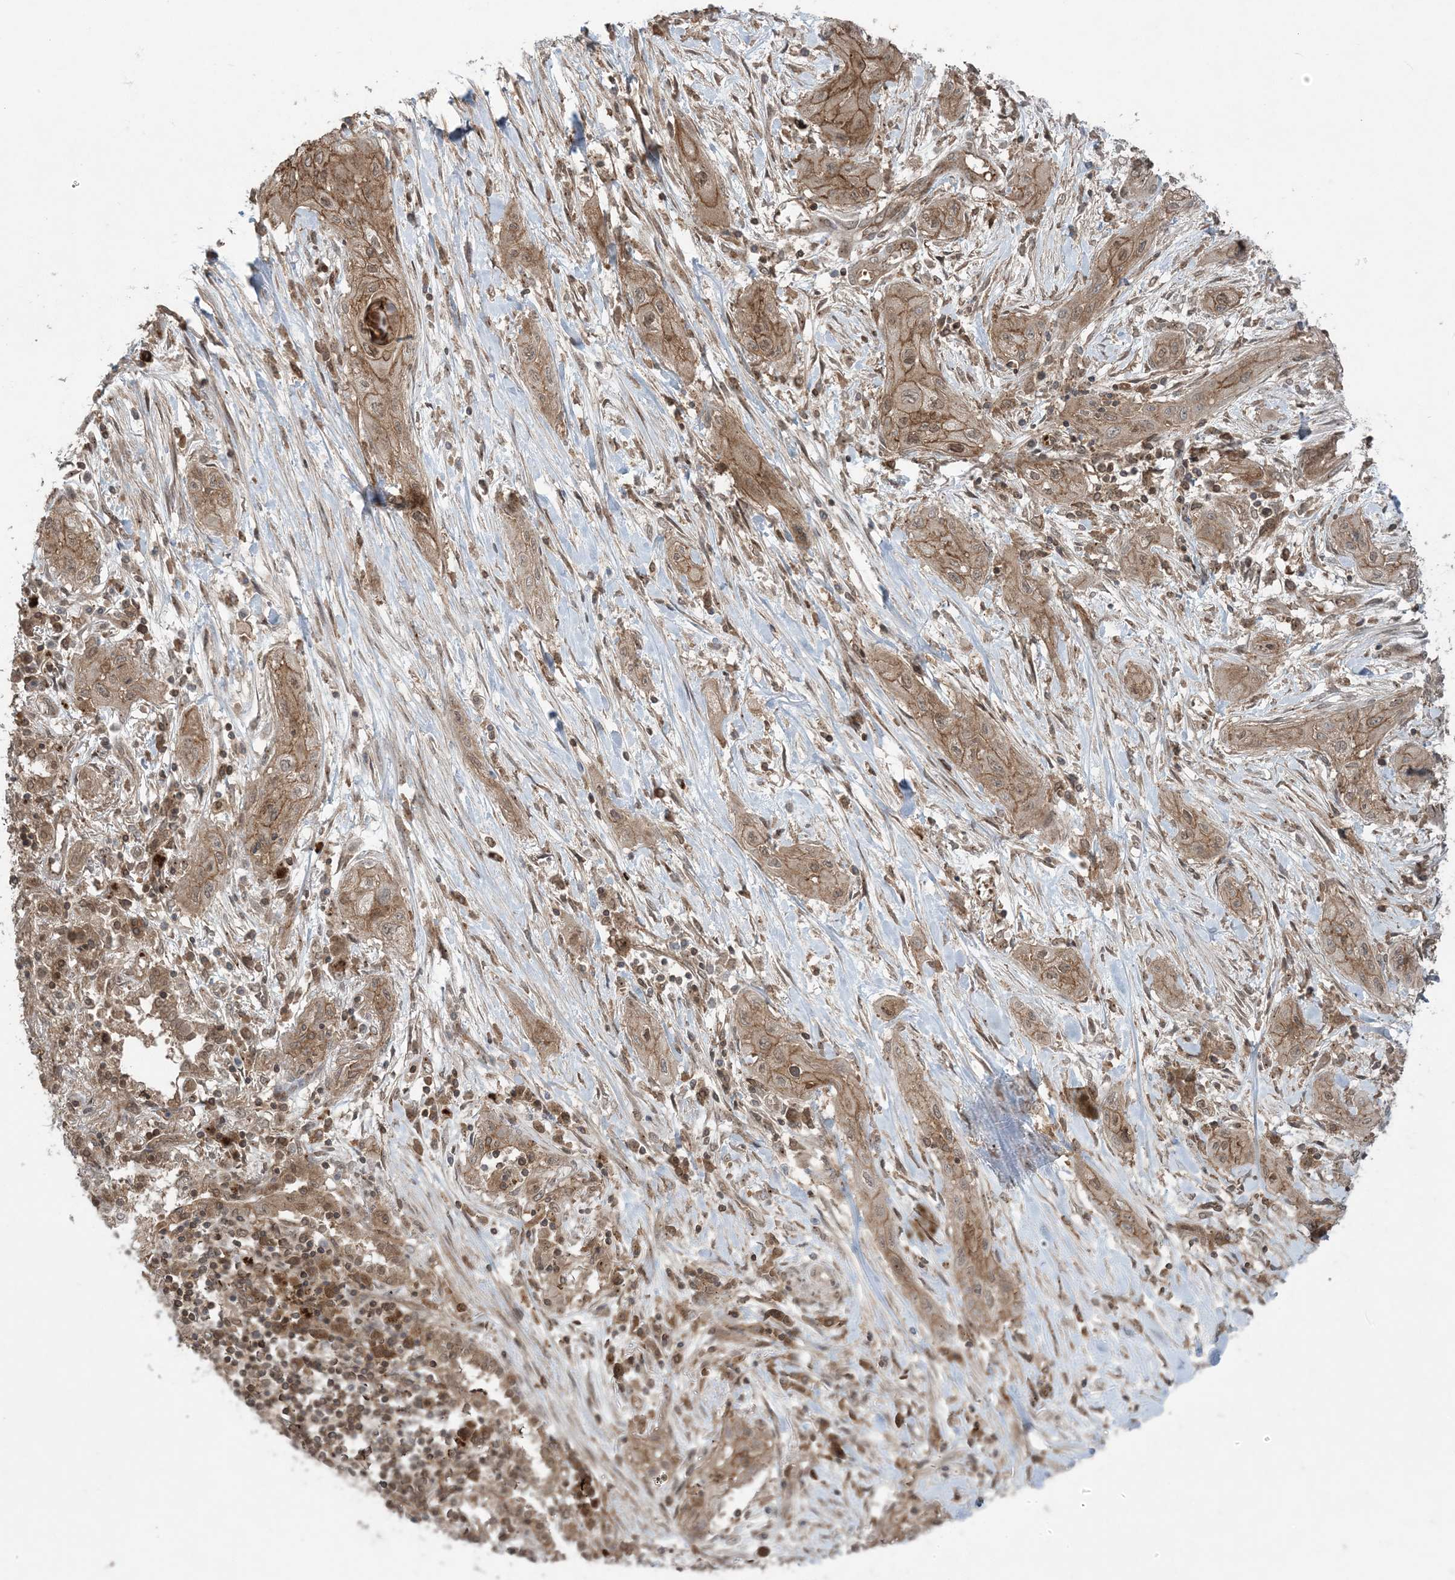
{"staining": {"intensity": "moderate", "quantity": ">75%", "location": "cytoplasmic/membranous"}, "tissue": "lung cancer", "cell_type": "Tumor cells", "image_type": "cancer", "snomed": [{"axis": "morphology", "description": "Squamous cell carcinoma, NOS"}, {"axis": "topography", "description": "Lung"}], "caption": "Immunohistochemical staining of human lung squamous cell carcinoma exhibits moderate cytoplasmic/membranous protein expression in approximately >75% of tumor cells.", "gene": "DDX19B", "patient": {"sex": "female", "age": 47}}